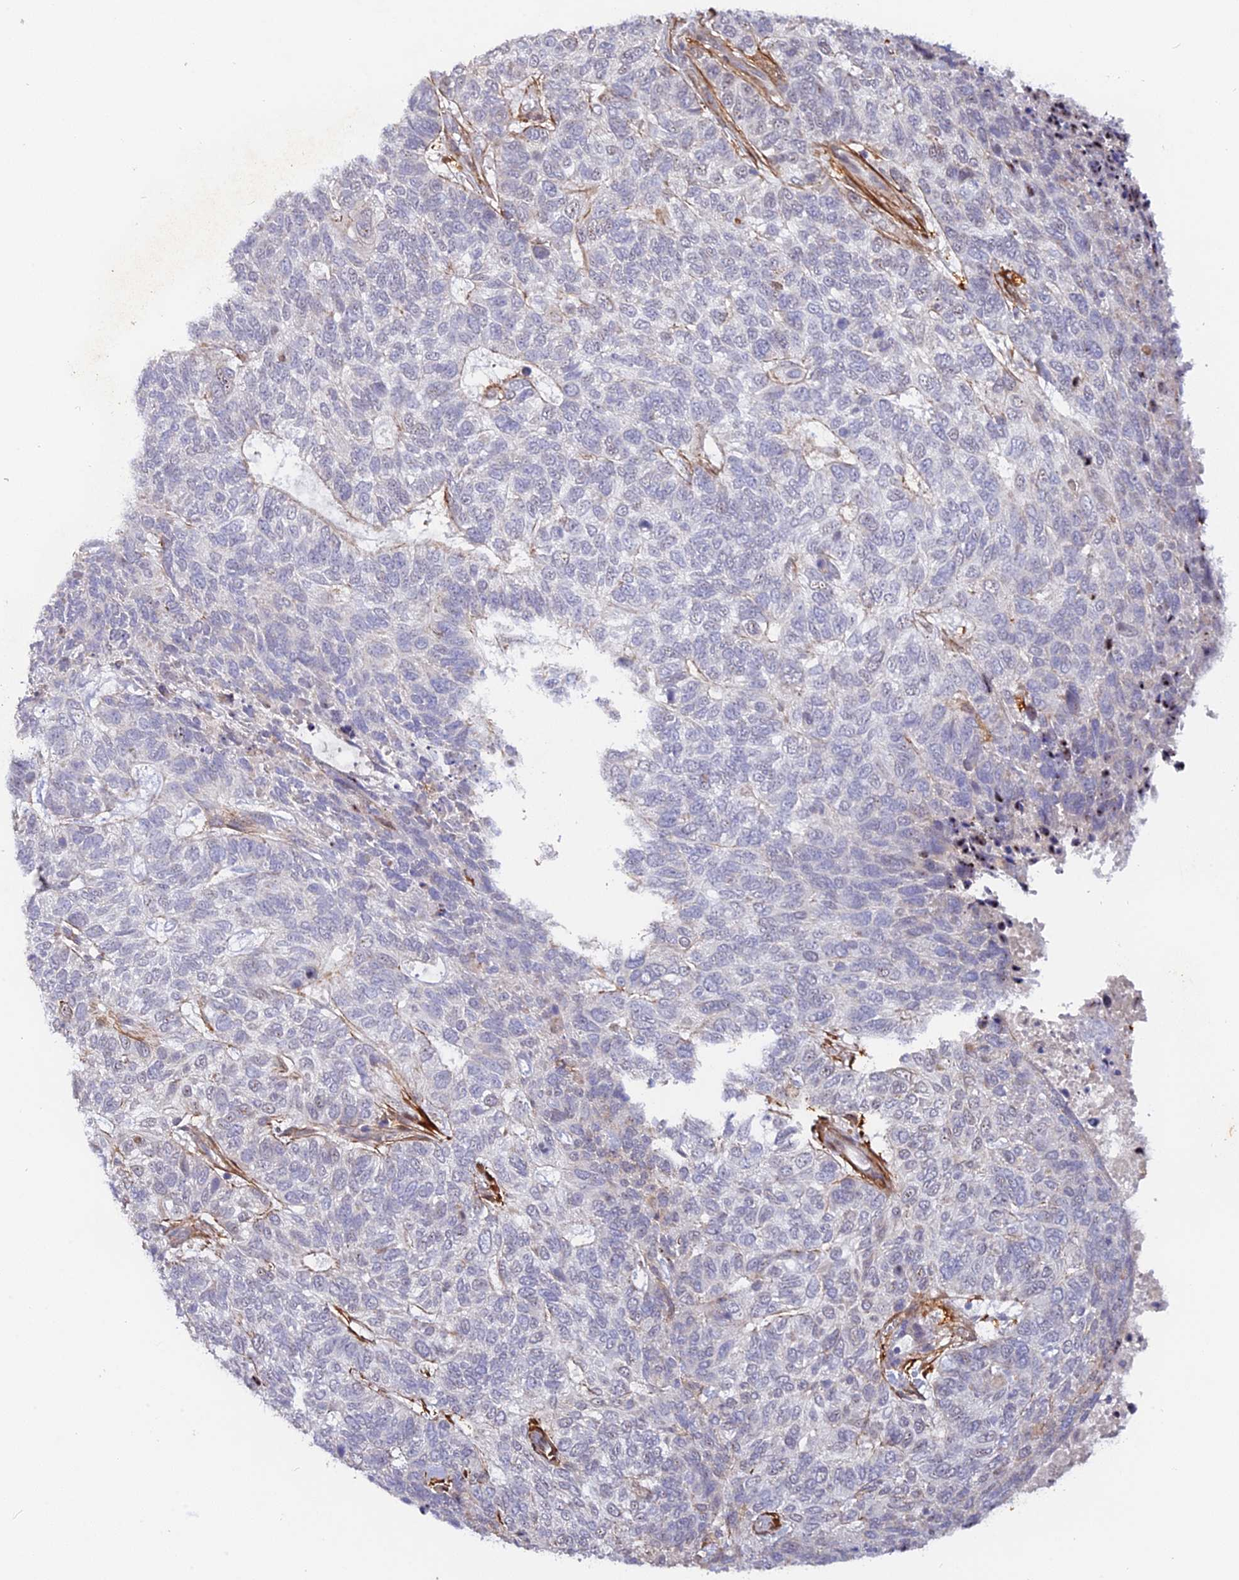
{"staining": {"intensity": "negative", "quantity": "none", "location": "none"}, "tissue": "skin cancer", "cell_type": "Tumor cells", "image_type": "cancer", "snomed": [{"axis": "morphology", "description": "Basal cell carcinoma"}, {"axis": "topography", "description": "Skin"}], "caption": "DAB immunohistochemical staining of basal cell carcinoma (skin) displays no significant staining in tumor cells.", "gene": "CCDC154", "patient": {"sex": "female", "age": 65}}